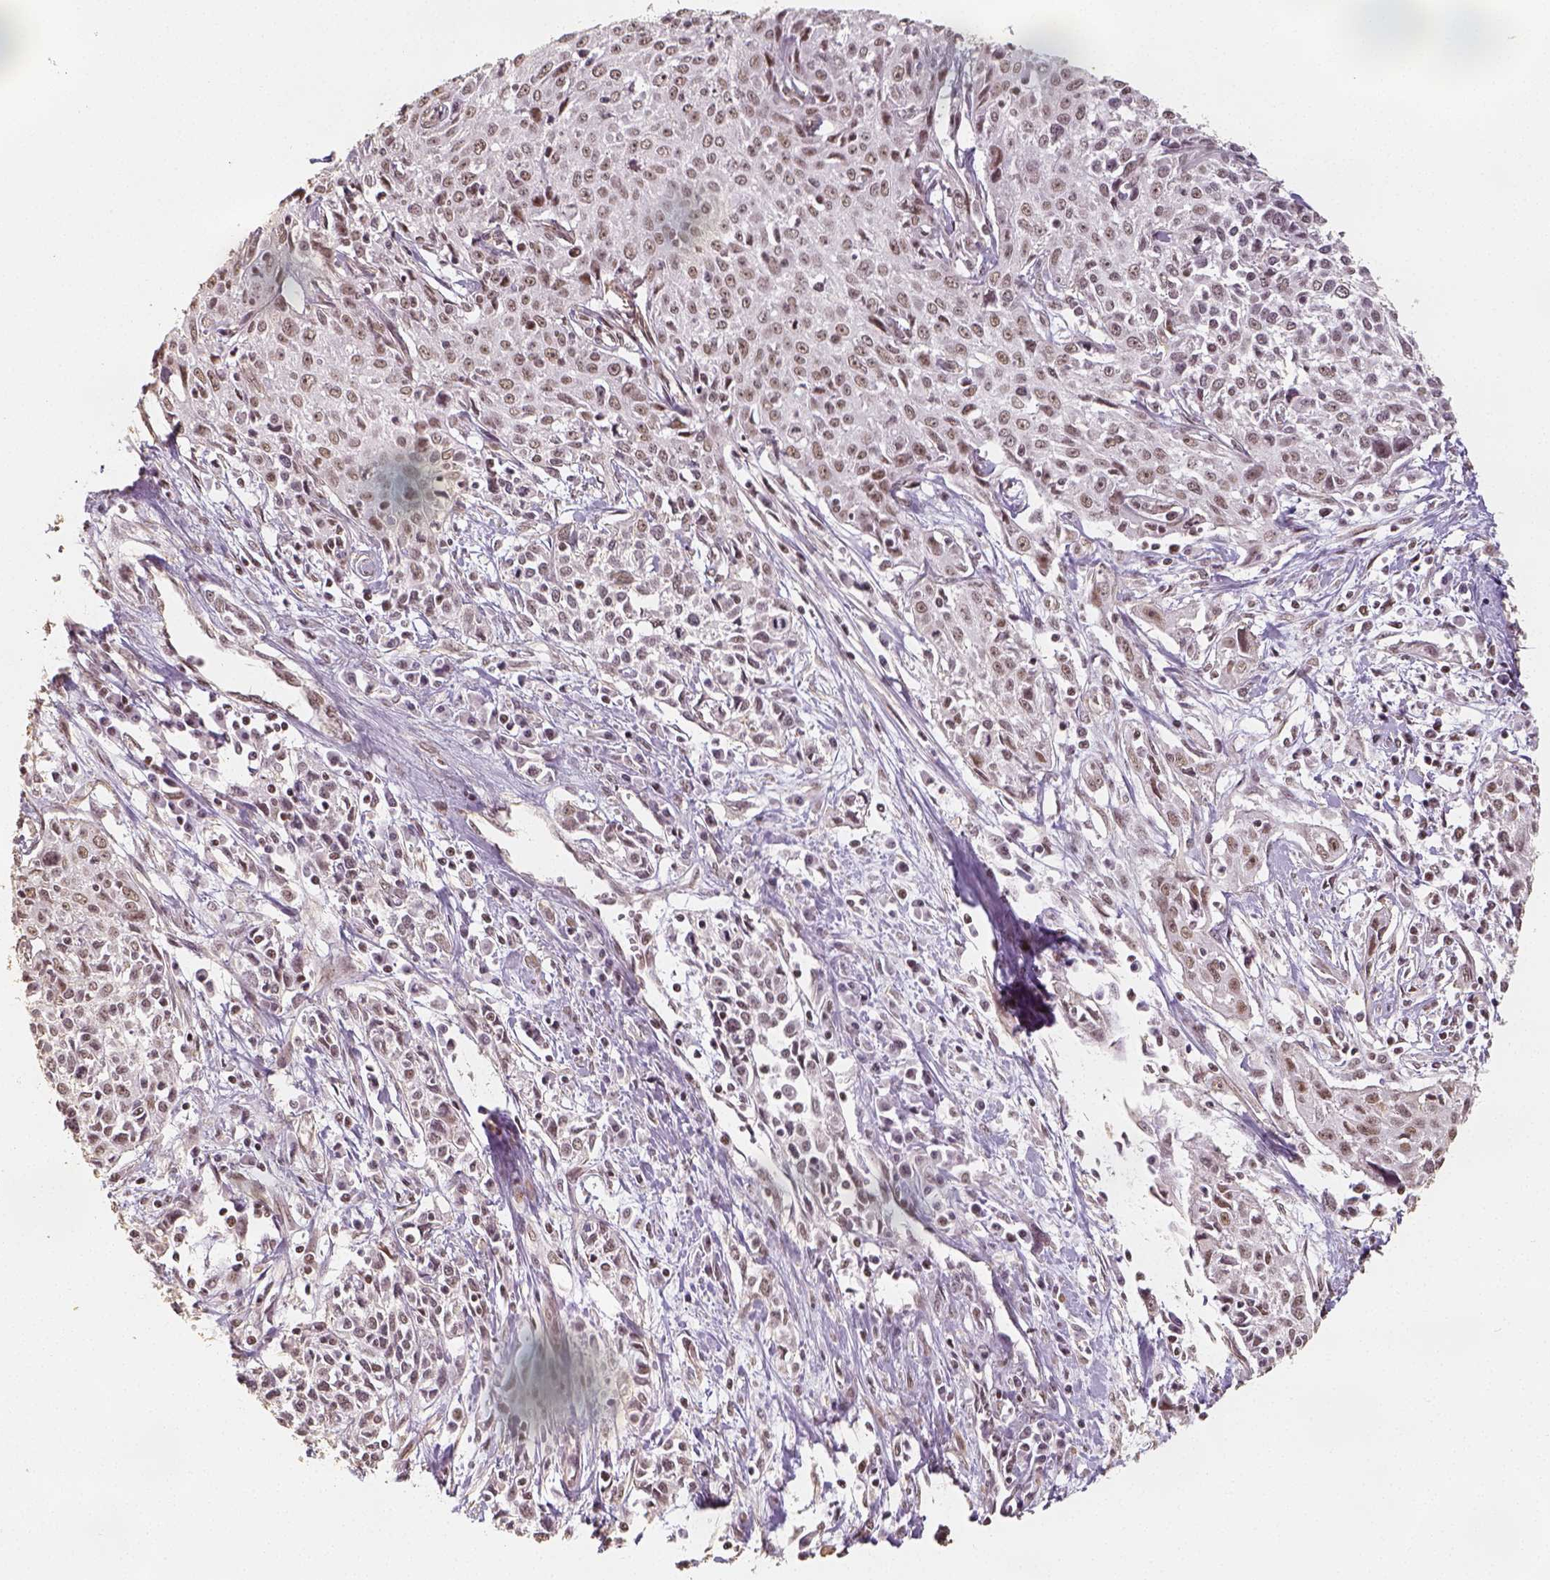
{"staining": {"intensity": "weak", "quantity": ">75%", "location": "nuclear"}, "tissue": "cervical cancer", "cell_type": "Tumor cells", "image_type": "cancer", "snomed": [{"axis": "morphology", "description": "Squamous cell carcinoma, NOS"}, {"axis": "topography", "description": "Cervix"}], "caption": "Immunohistochemical staining of human cervical squamous cell carcinoma demonstrates weak nuclear protein expression in about >75% of tumor cells. (Stains: DAB in brown, nuclei in blue, Microscopy: brightfield microscopy at high magnification).", "gene": "HDAC1", "patient": {"sex": "female", "age": 38}}